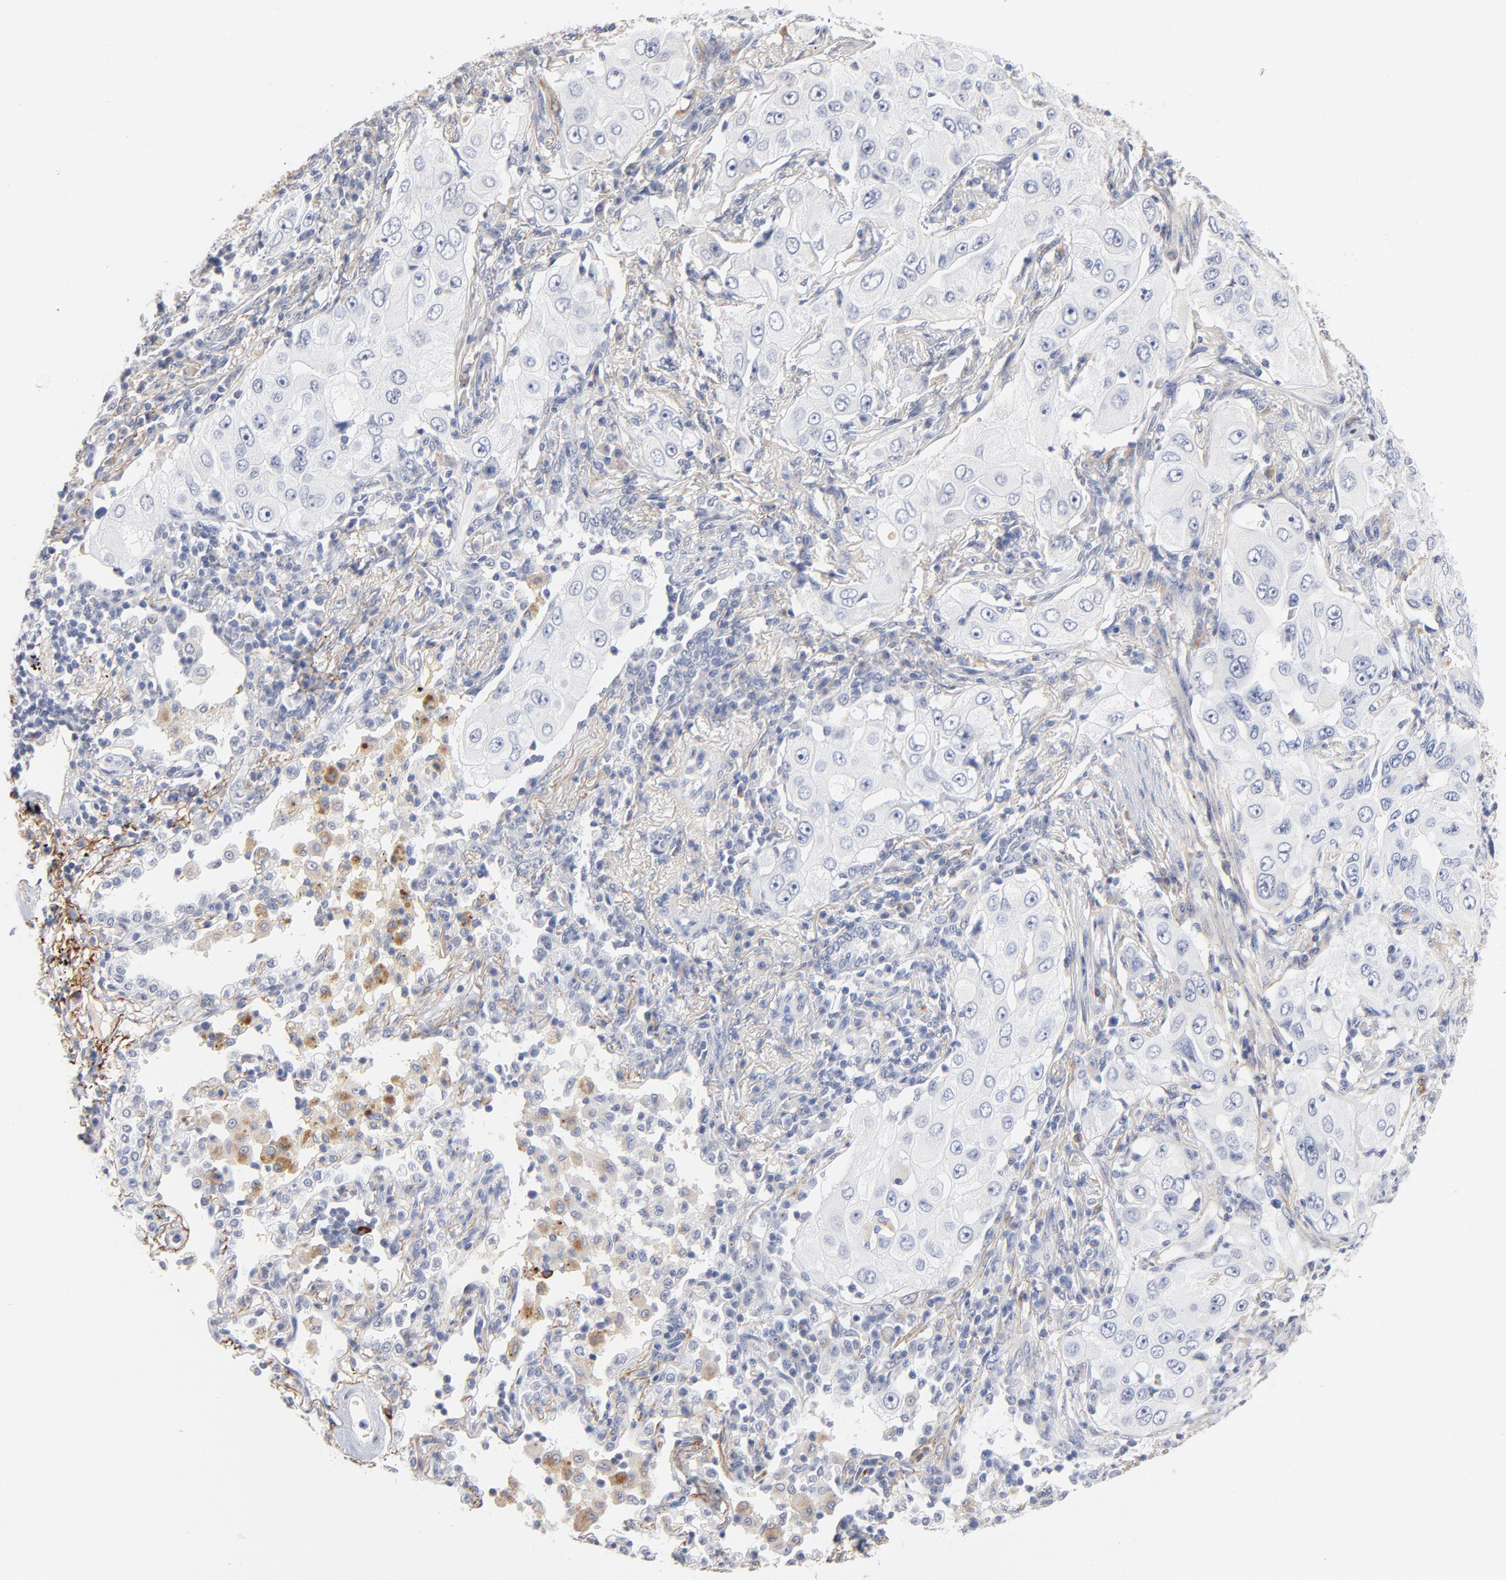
{"staining": {"intensity": "negative", "quantity": "none", "location": "none"}, "tissue": "lung cancer", "cell_type": "Tumor cells", "image_type": "cancer", "snomed": [{"axis": "morphology", "description": "Adenocarcinoma, NOS"}, {"axis": "topography", "description": "Lung"}], "caption": "High magnification brightfield microscopy of lung adenocarcinoma stained with DAB (brown) and counterstained with hematoxylin (blue): tumor cells show no significant staining. (DAB immunohistochemistry (IHC) visualized using brightfield microscopy, high magnification).", "gene": "LTBP2", "patient": {"sex": "male", "age": 84}}